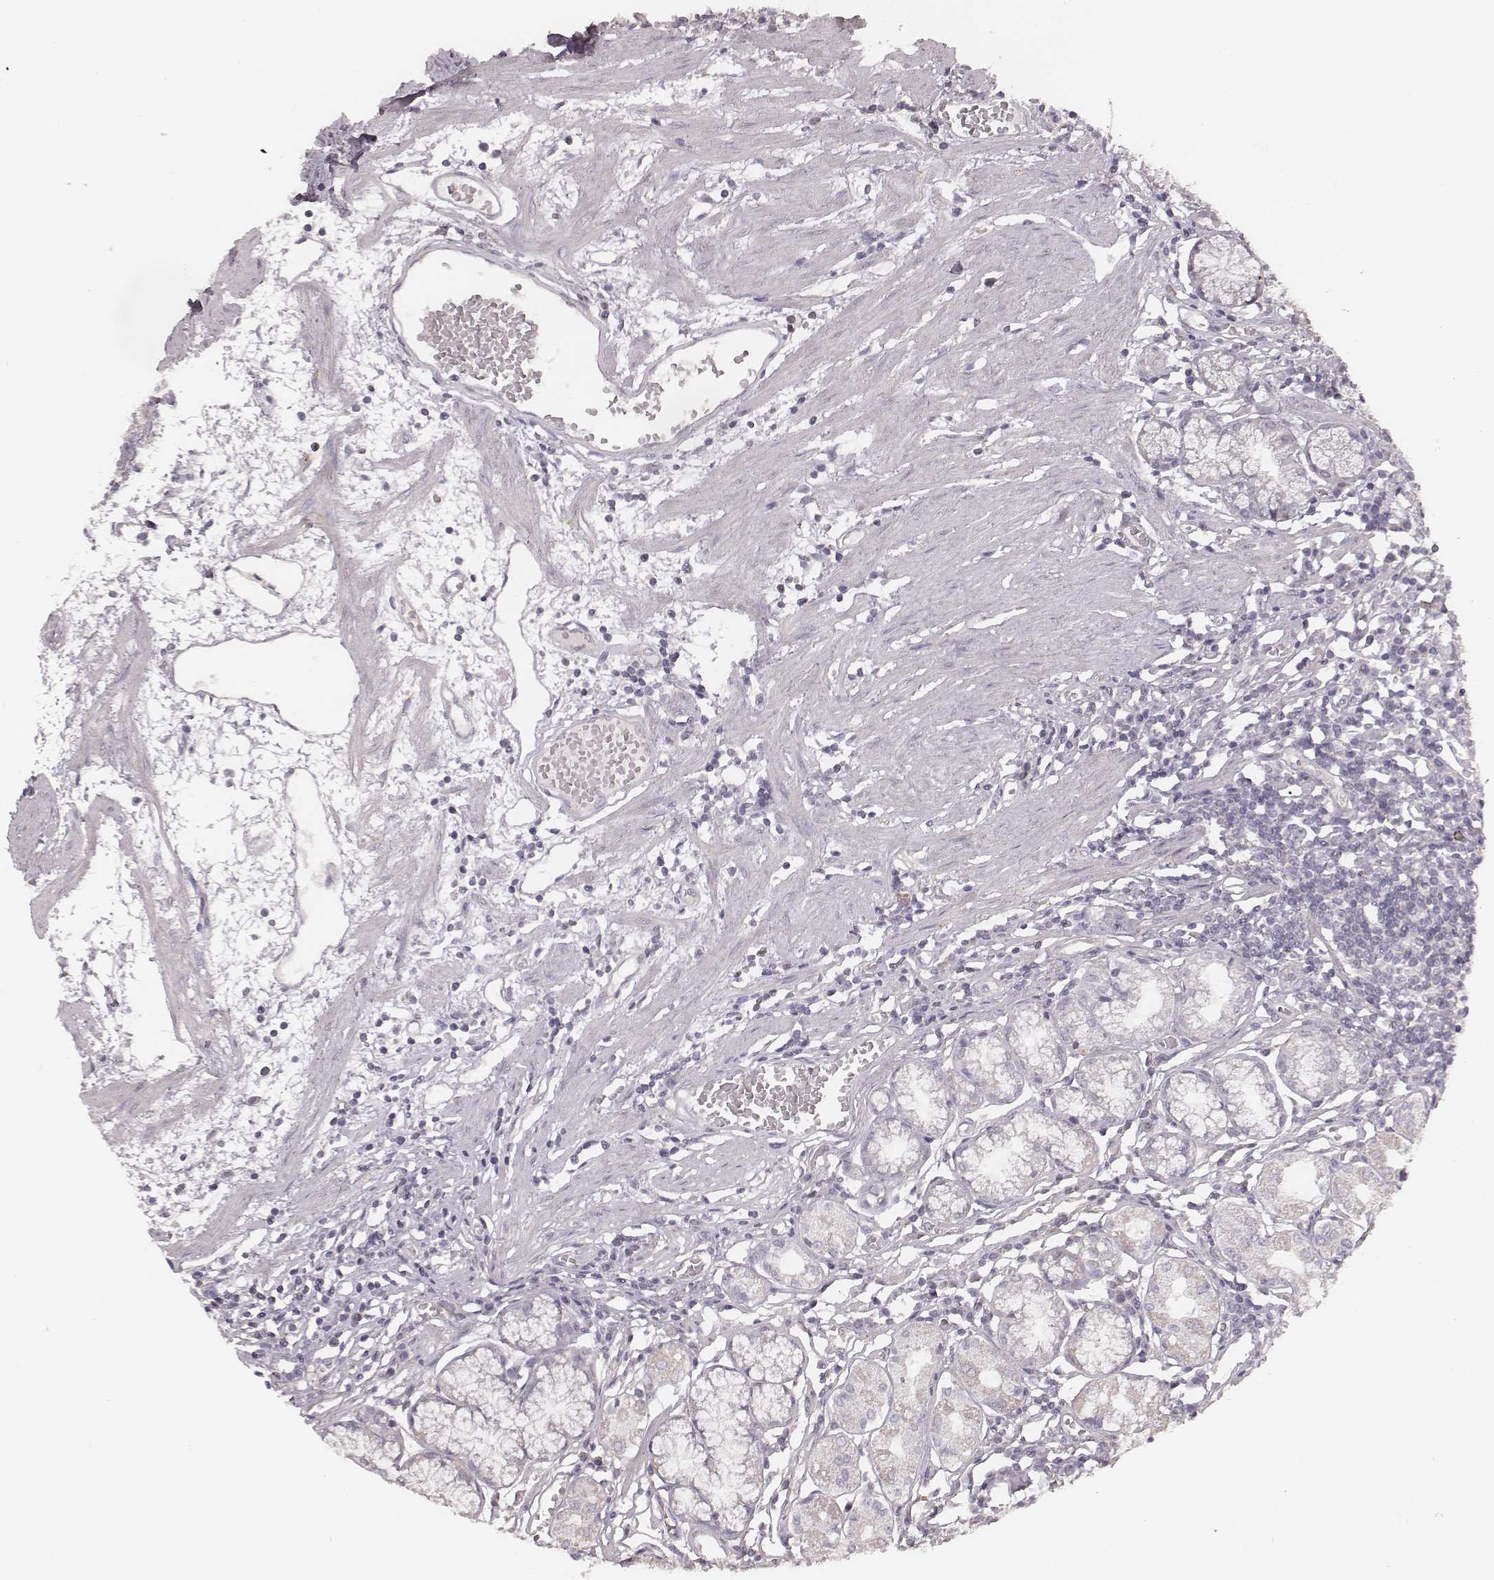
{"staining": {"intensity": "negative", "quantity": "none", "location": "none"}, "tissue": "stomach", "cell_type": "Glandular cells", "image_type": "normal", "snomed": [{"axis": "morphology", "description": "Normal tissue, NOS"}, {"axis": "topography", "description": "Stomach"}], "caption": "Glandular cells are negative for brown protein staining in normal stomach. (DAB immunohistochemistry (IHC) visualized using brightfield microscopy, high magnification).", "gene": "SLC7A4", "patient": {"sex": "male", "age": 55}}